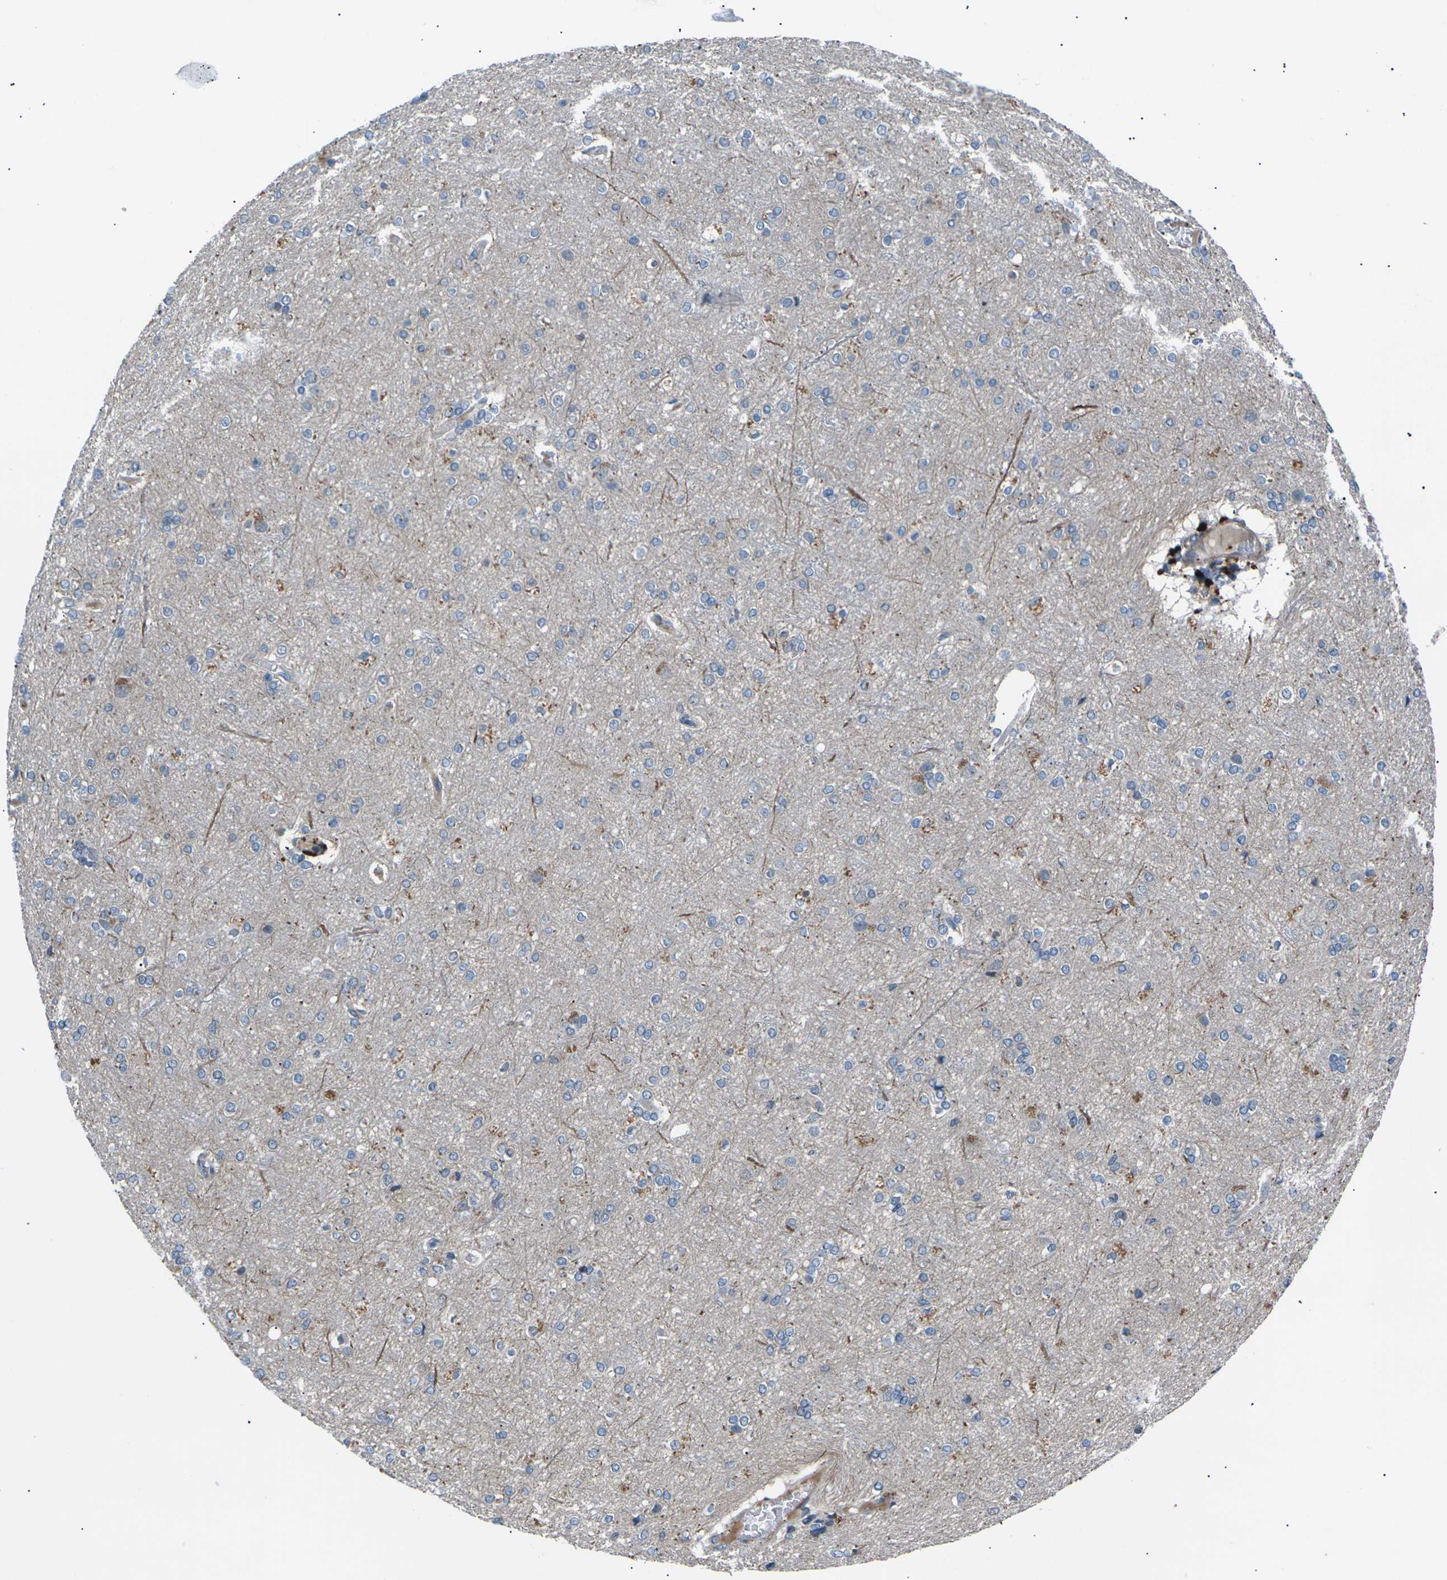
{"staining": {"intensity": "negative", "quantity": "none", "location": "none"}, "tissue": "cerebral cortex", "cell_type": "Endothelial cells", "image_type": "normal", "snomed": [{"axis": "morphology", "description": "Normal tissue, NOS"}, {"axis": "topography", "description": "Cerebral cortex"}], "caption": "Endothelial cells show no significant positivity in normal cerebral cortex. (DAB immunohistochemistry, high magnification).", "gene": "RPS6KA3", "patient": {"sex": "female", "age": 54}}